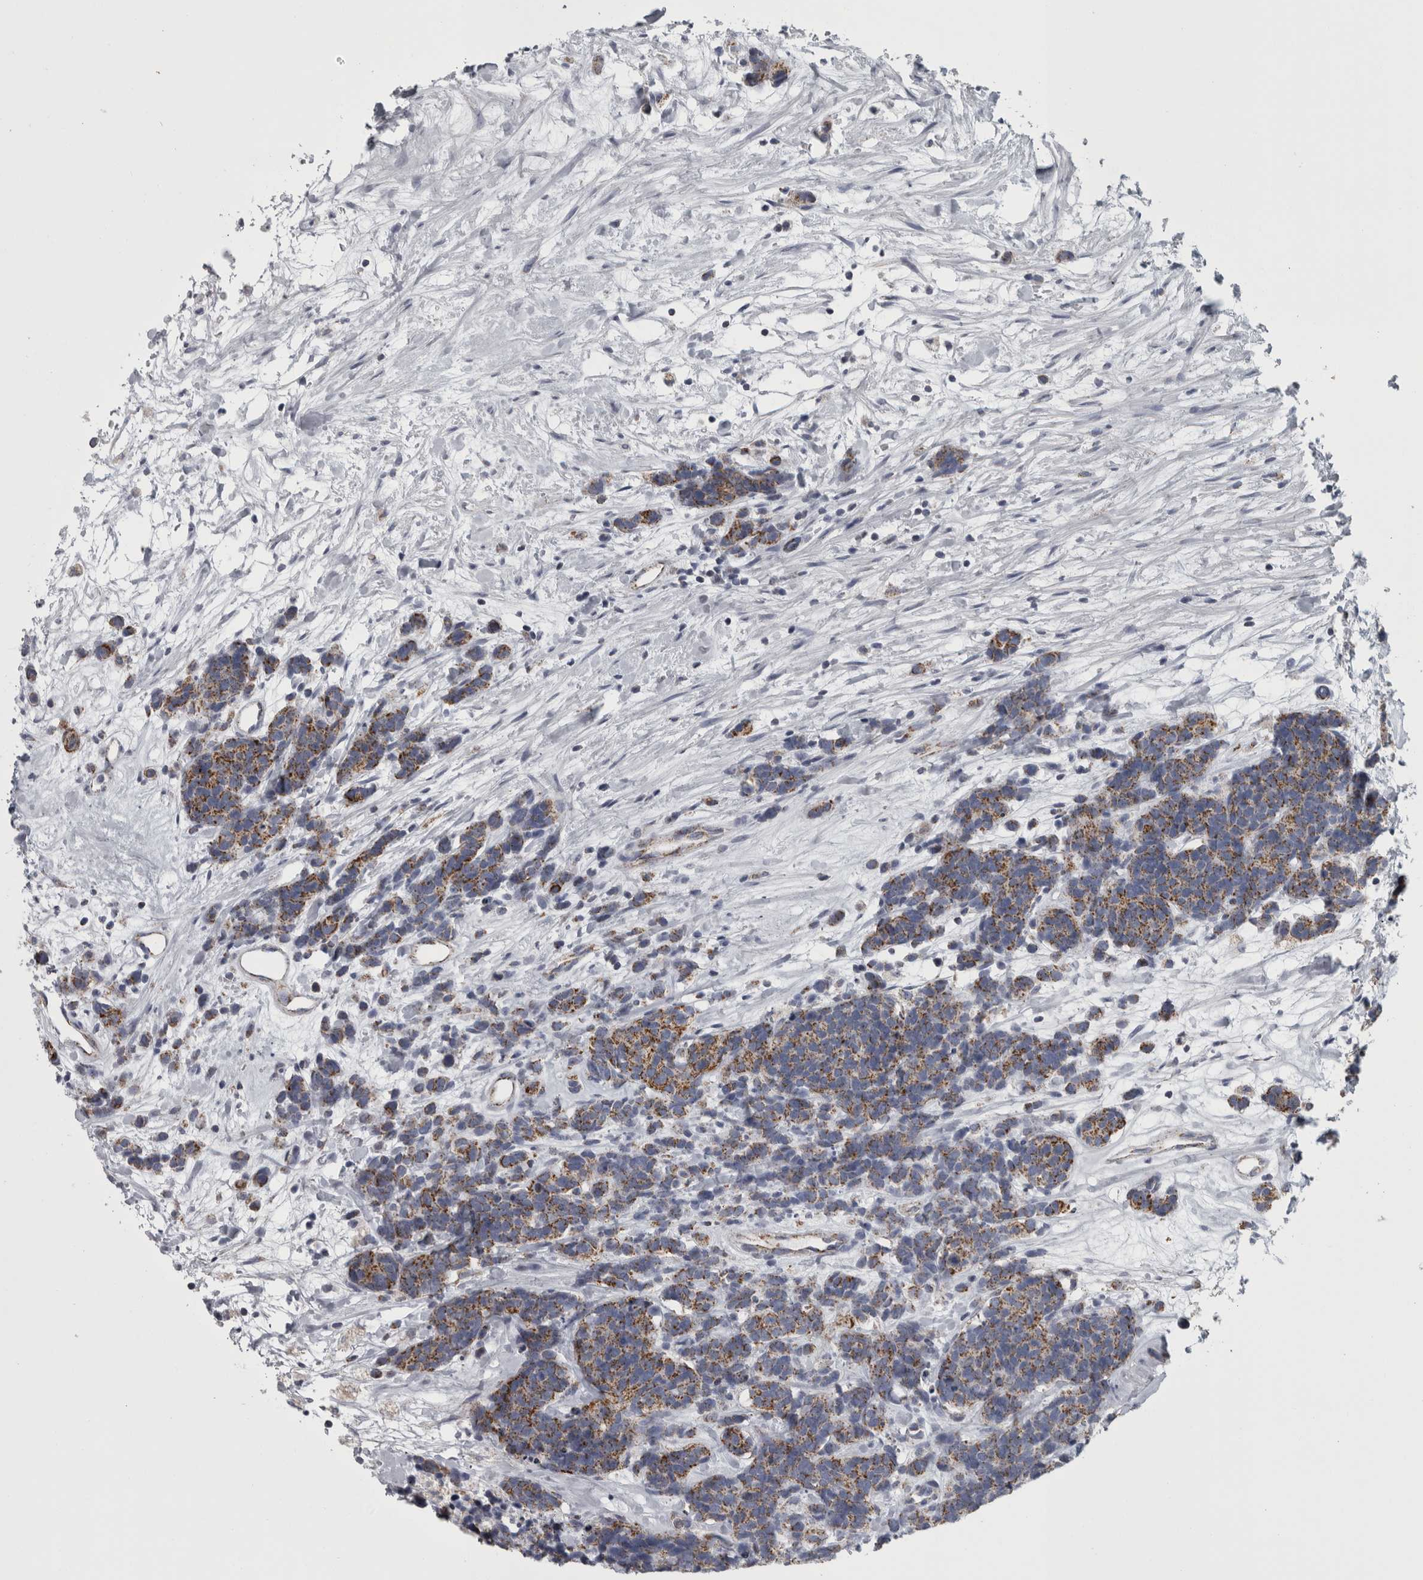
{"staining": {"intensity": "moderate", "quantity": ">75%", "location": "cytoplasmic/membranous"}, "tissue": "carcinoid", "cell_type": "Tumor cells", "image_type": "cancer", "snomed": [{"axis": "morphology", "description": "Carcinoma, NOS"}, {"axis": "morphology", "description": "Carcinoid, malignant, NOS"}, {"axis": "topography", "description": "Urinary bladder"}], "caption": "DAB (3,3'-diaminobenzidine) immunohistochemical staining of carcinoid demonstrates moderate cytoplasmic/membranous protein positivity in about >75% of tumor cells.", "gene": "DBT", "patient": {"sex": "male", "age": 57}}